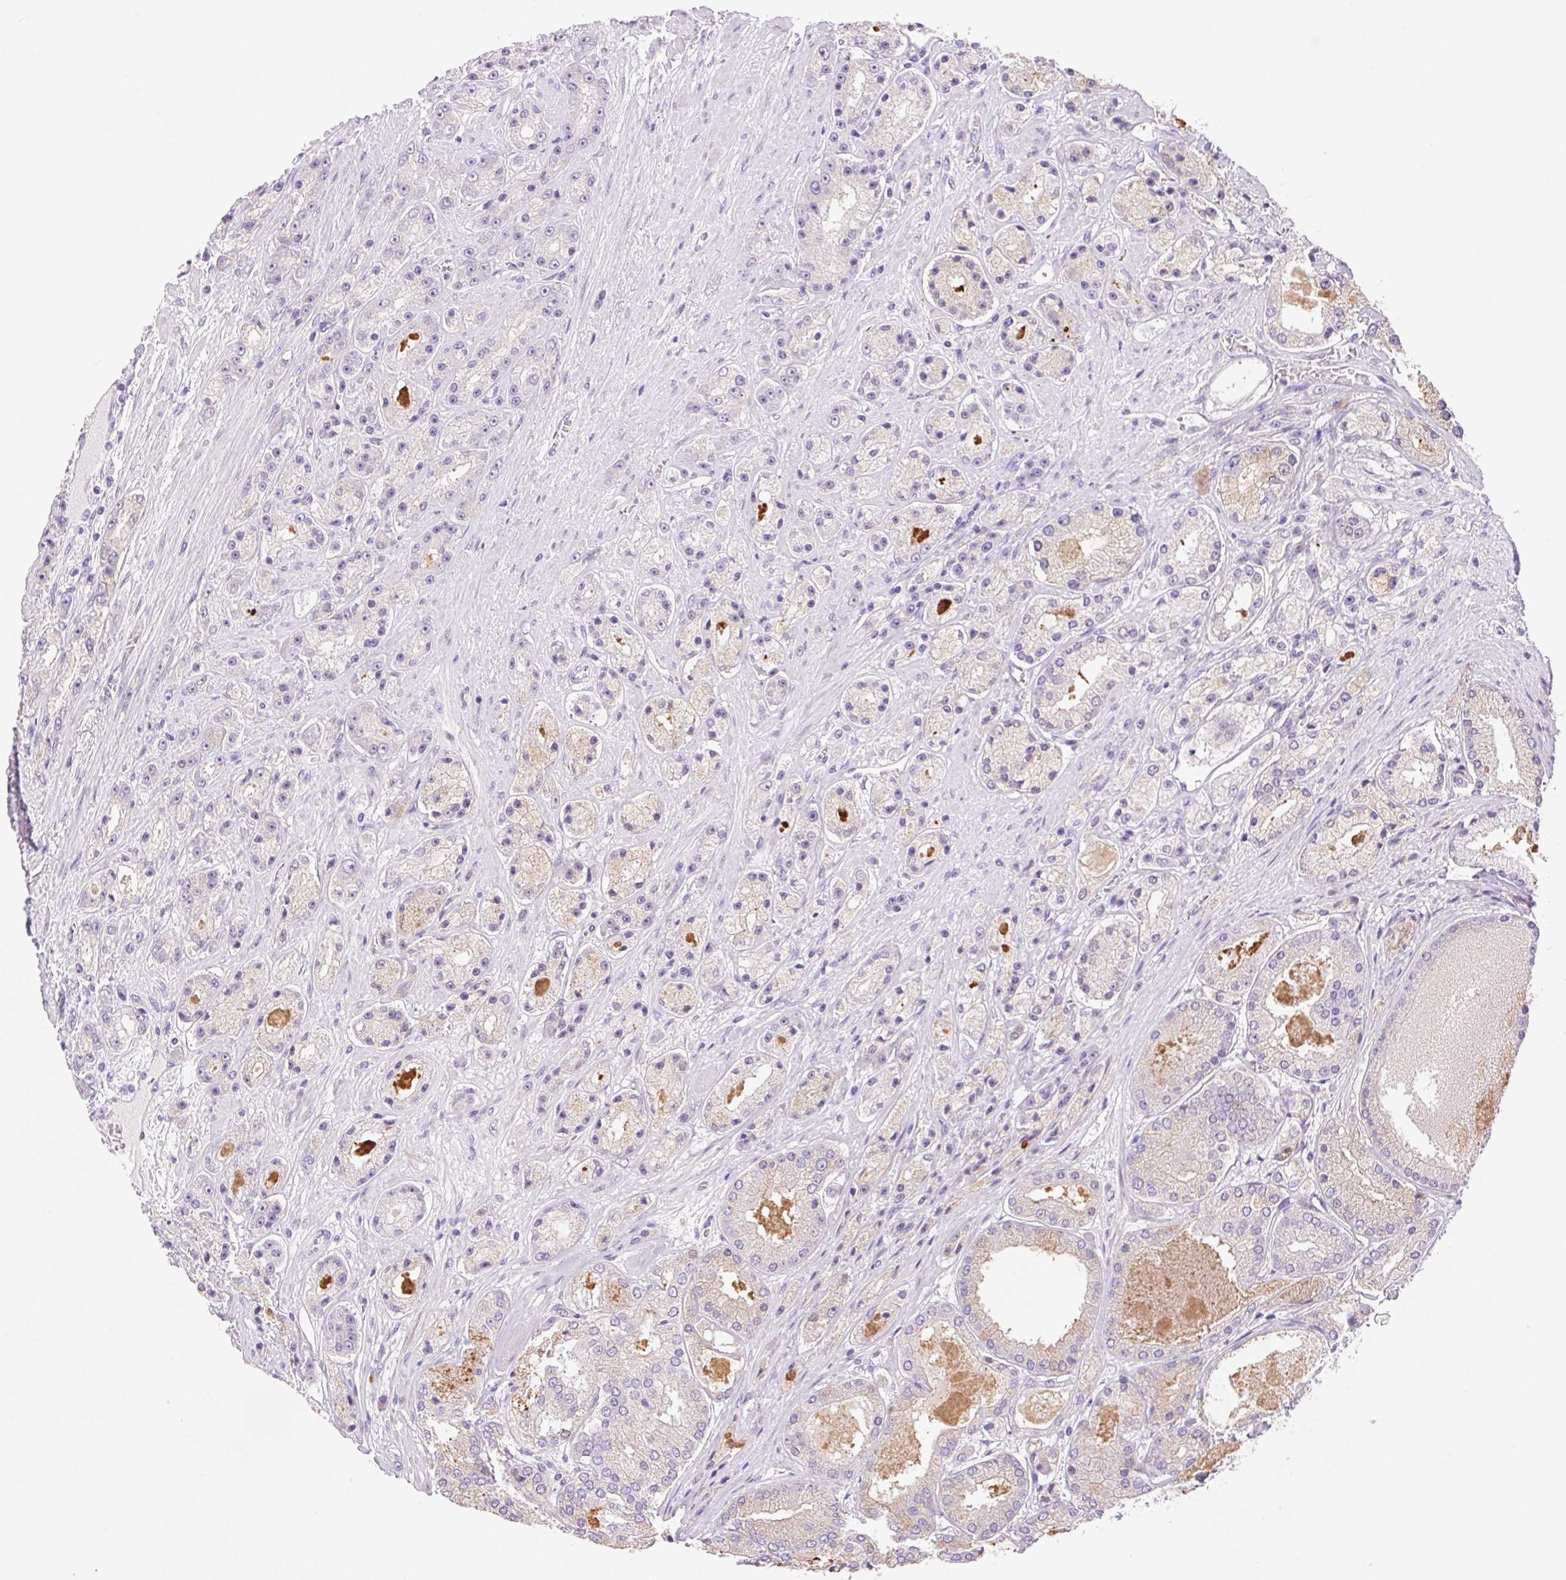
{"staining": {"intensity": "weak", "quantity": "<25%", "location": "cytoplasmic/membranous"}, "tissue": "prostate cancer", "cell_type": "Tumor cells", "image_type": "cancer", "snomed": [{"axis": "morphology", "description": "Adenocarcinoma, High grade"}, {"axis": "topography", "description": "Prostate"}], "caption": "Immunohistochemical staining of human prostate cancer (high-grade adenocarcinoma) demonstrates no significant positivity in tumor cells.", "gene": "SERPINB3", "patient": {"sex": "male", "age": 67}}